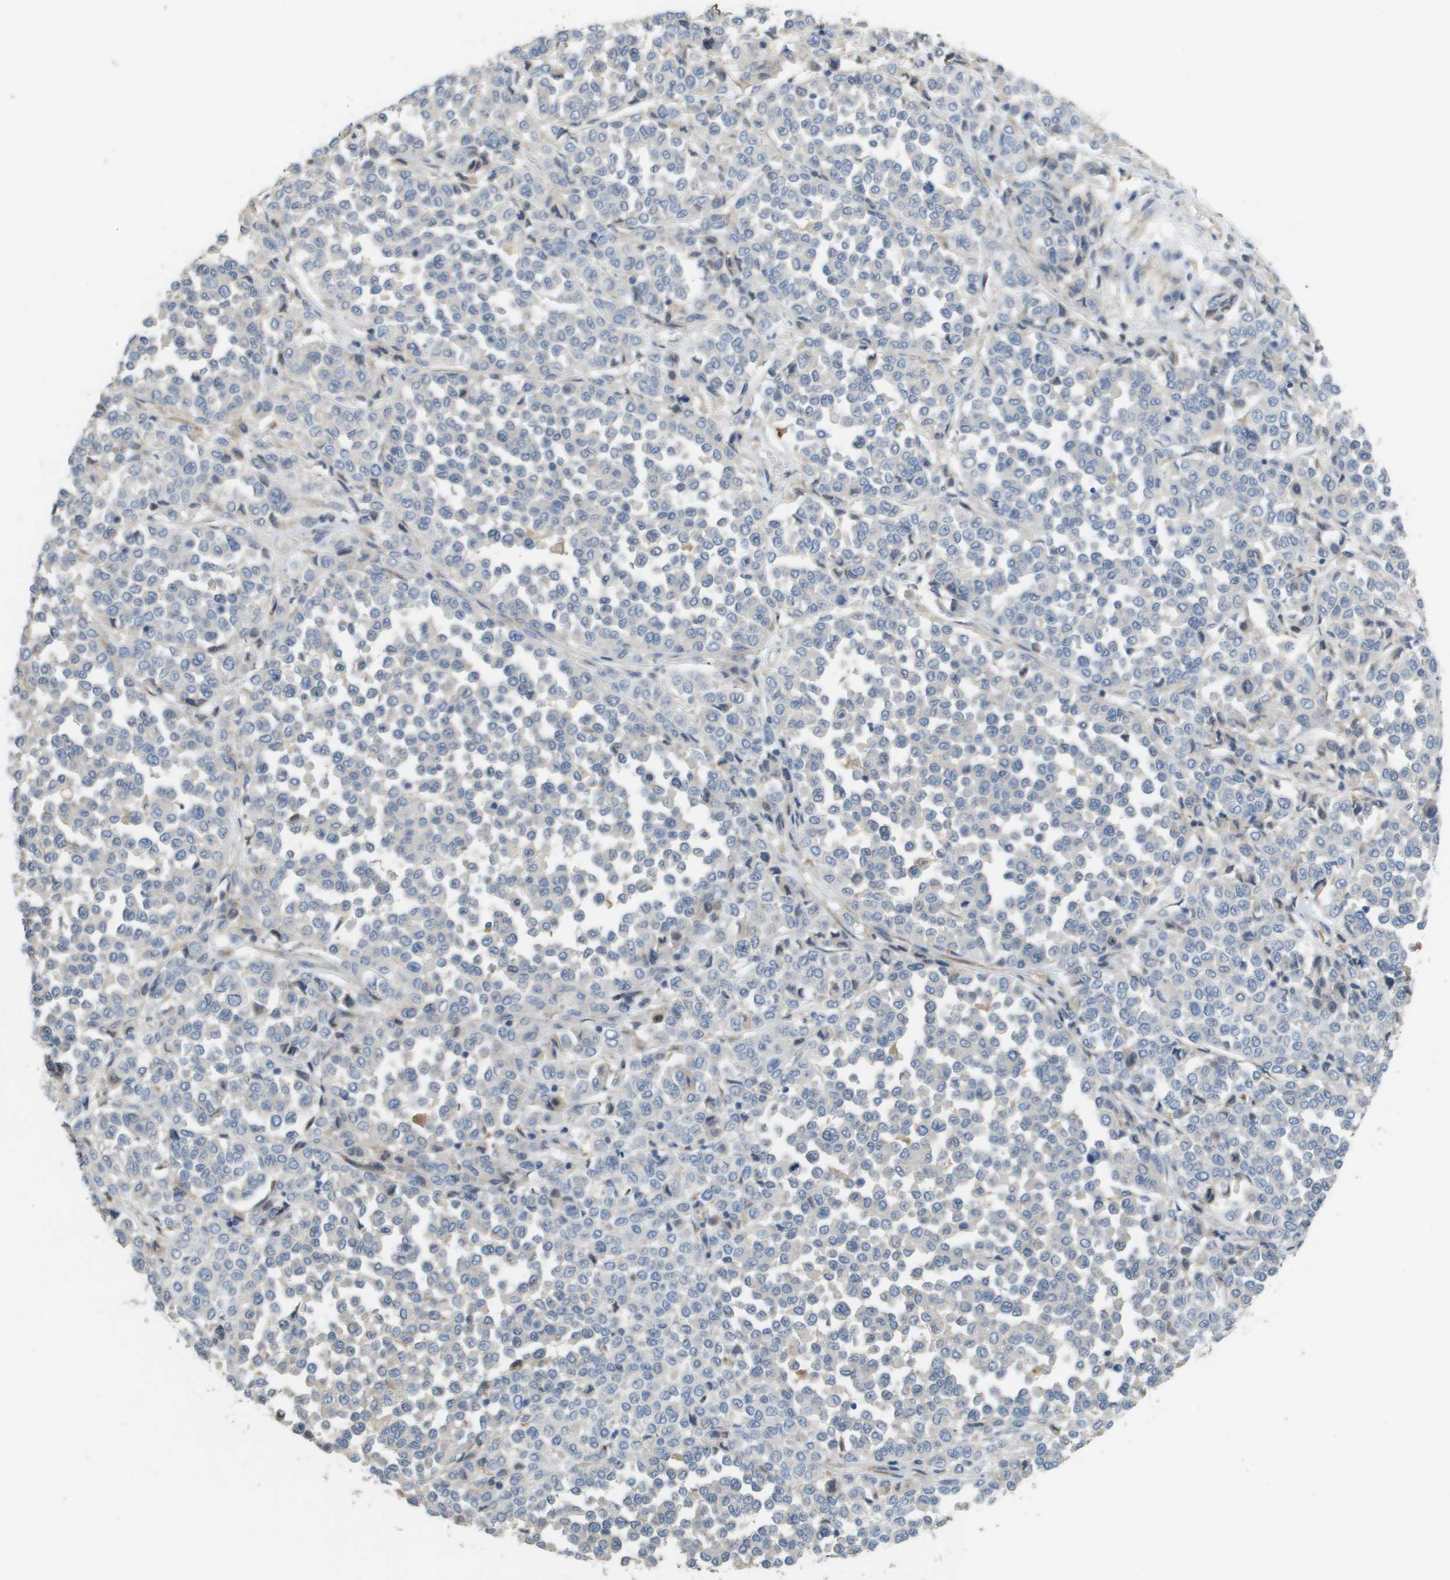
{"staining": {"intensity": "negative", "quantity": "none", "location": "none"}, "tissue": "melanoma", "cell_type": "Tumor cells", "image_type": "cancer", "snomed": [{"axis": "morphology", "description": "Malignant melanoma, Metastatic site"}, {"axis": "topography", "description": "Pancreas"}], "caption": "Immunohistochemistry (IHC) micrograph of neoplastic tissue: melanoma stained with DAB demonstrates no significant protein expression in tumor cells.", "gene": "CASP10", "patient": {"sex": "female", "age": 30}}